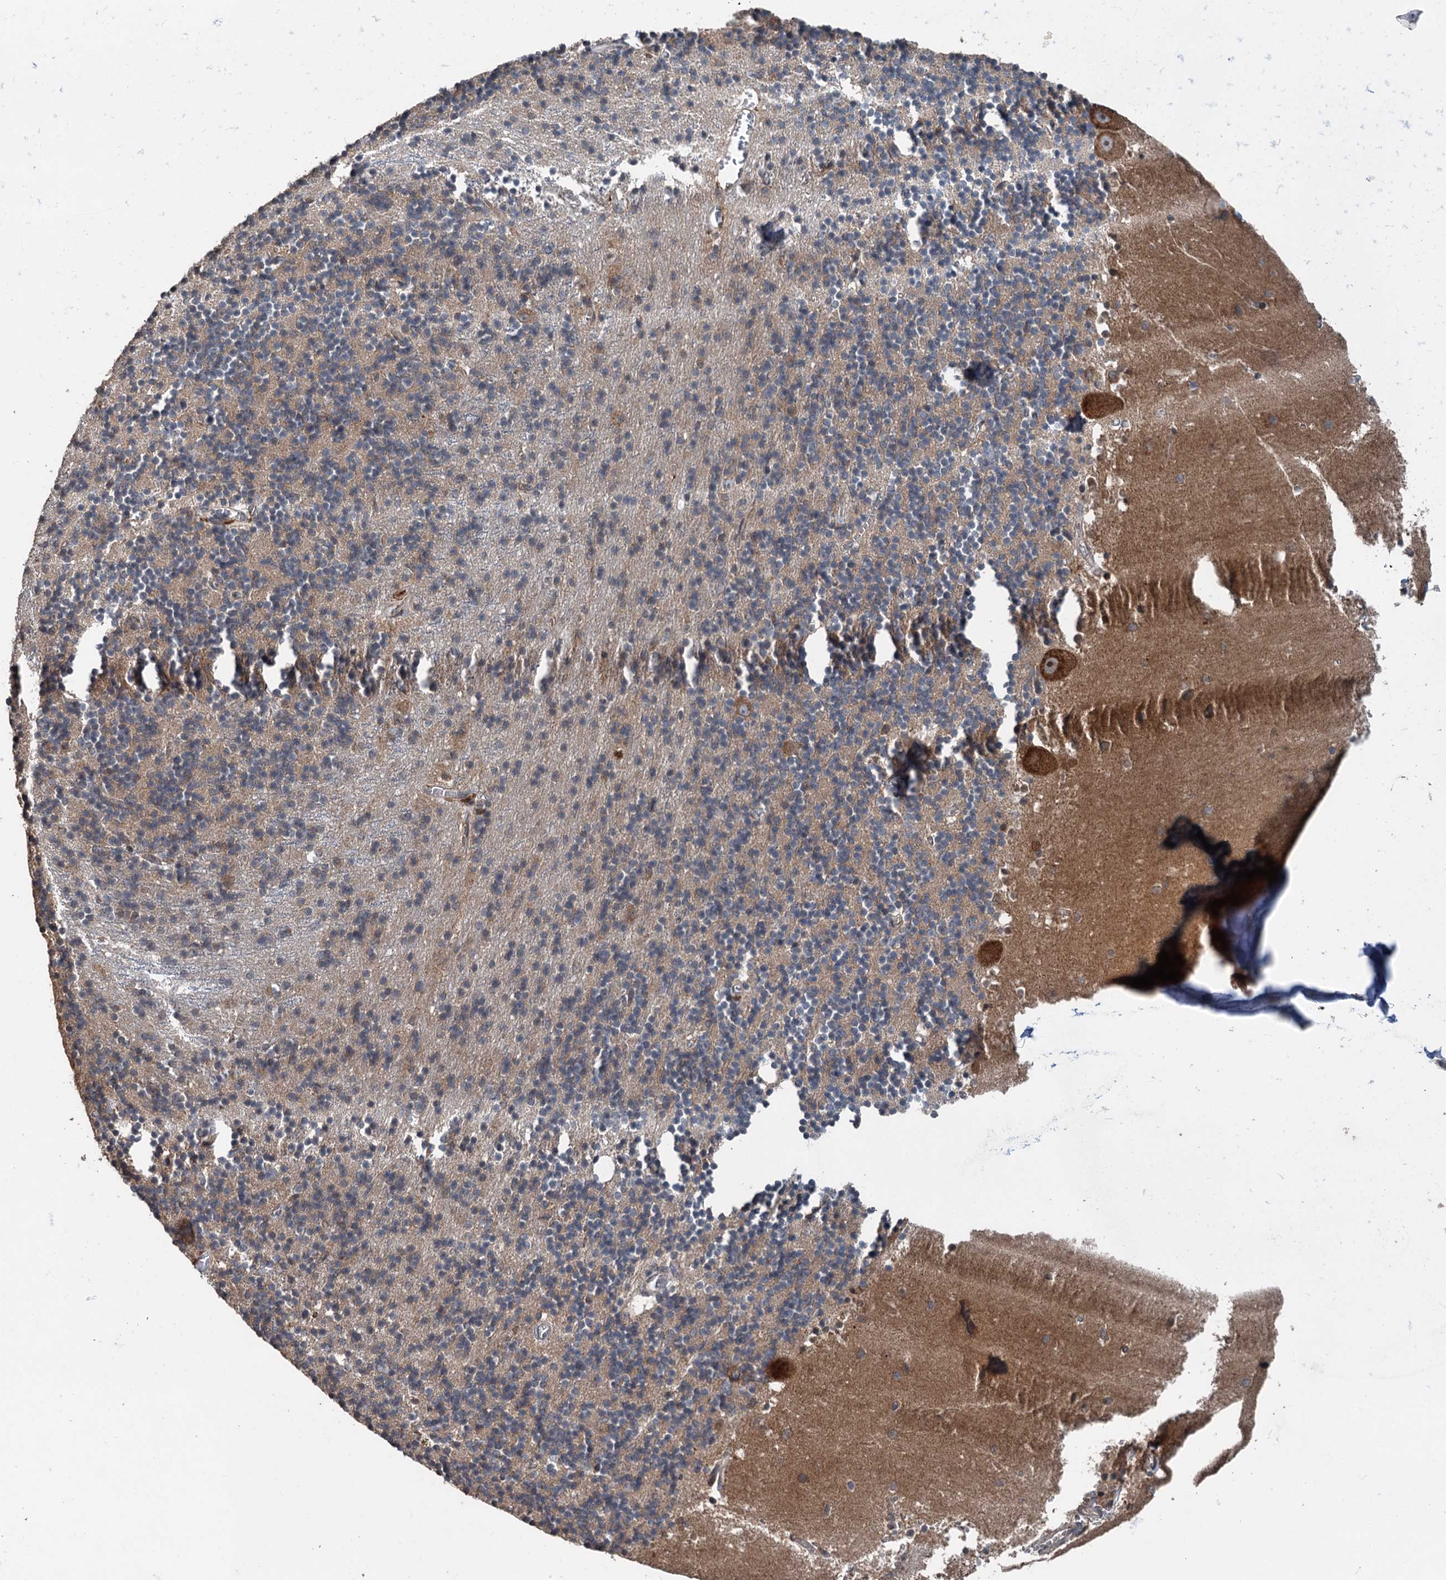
{"staining": {"intensity": "weak", "quantity": "<25%", "location": "cytoplasmic/membranous"}, "tissue": "cerebellum", "cell_type": "Cells in granular layer", "image_type": "normal", "snomed": [{"axis": "morphology", "description": "Normal tissue, NOS"}, {"axis": "topography", "description": "Cerebellum"}], "caption": "An image of cerebellum stained for a protein shows no brown staining in cells in granular layer.", "gene": "N4BP2L2", "patient": {"sex": "male", "age": 54}}